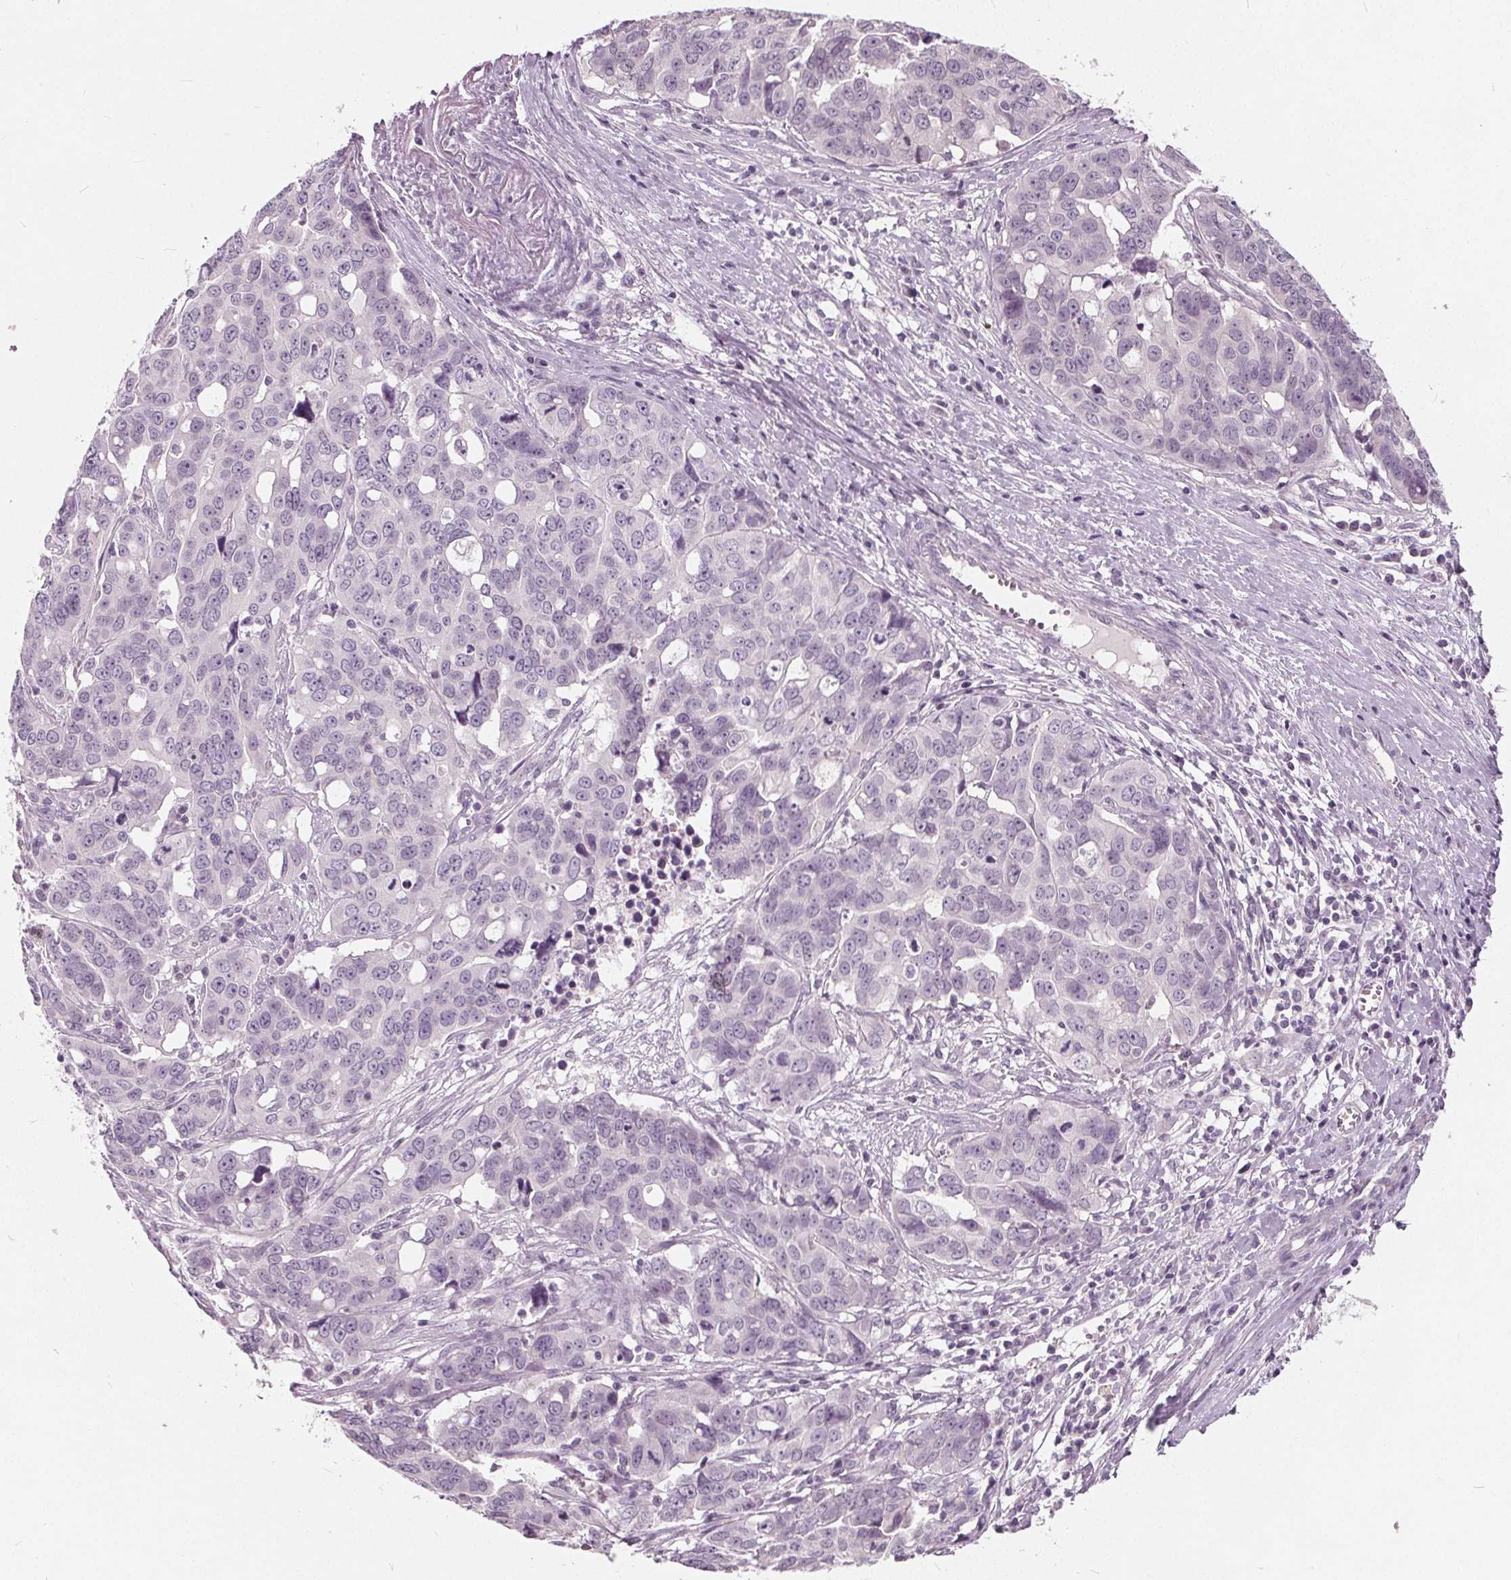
{"staining": {"intensity": "negative", "quantity": "none", "location": "none"}, "tissue": "ovarian cancer", "cell_type": "Tumor cells", "image_type": "cancer", "snomed": [{"axis": "morphology", "description": "Carcinoma, endometroid"}, {"axis": "topography", "description": "Ovary"}], "caption": "A micrograph of human ovarian cancer (endometroid carcinoma) is negative for staining in tumor cells.", "gene": "TKFC", "patient": {"sex": "female", "age": 78}}